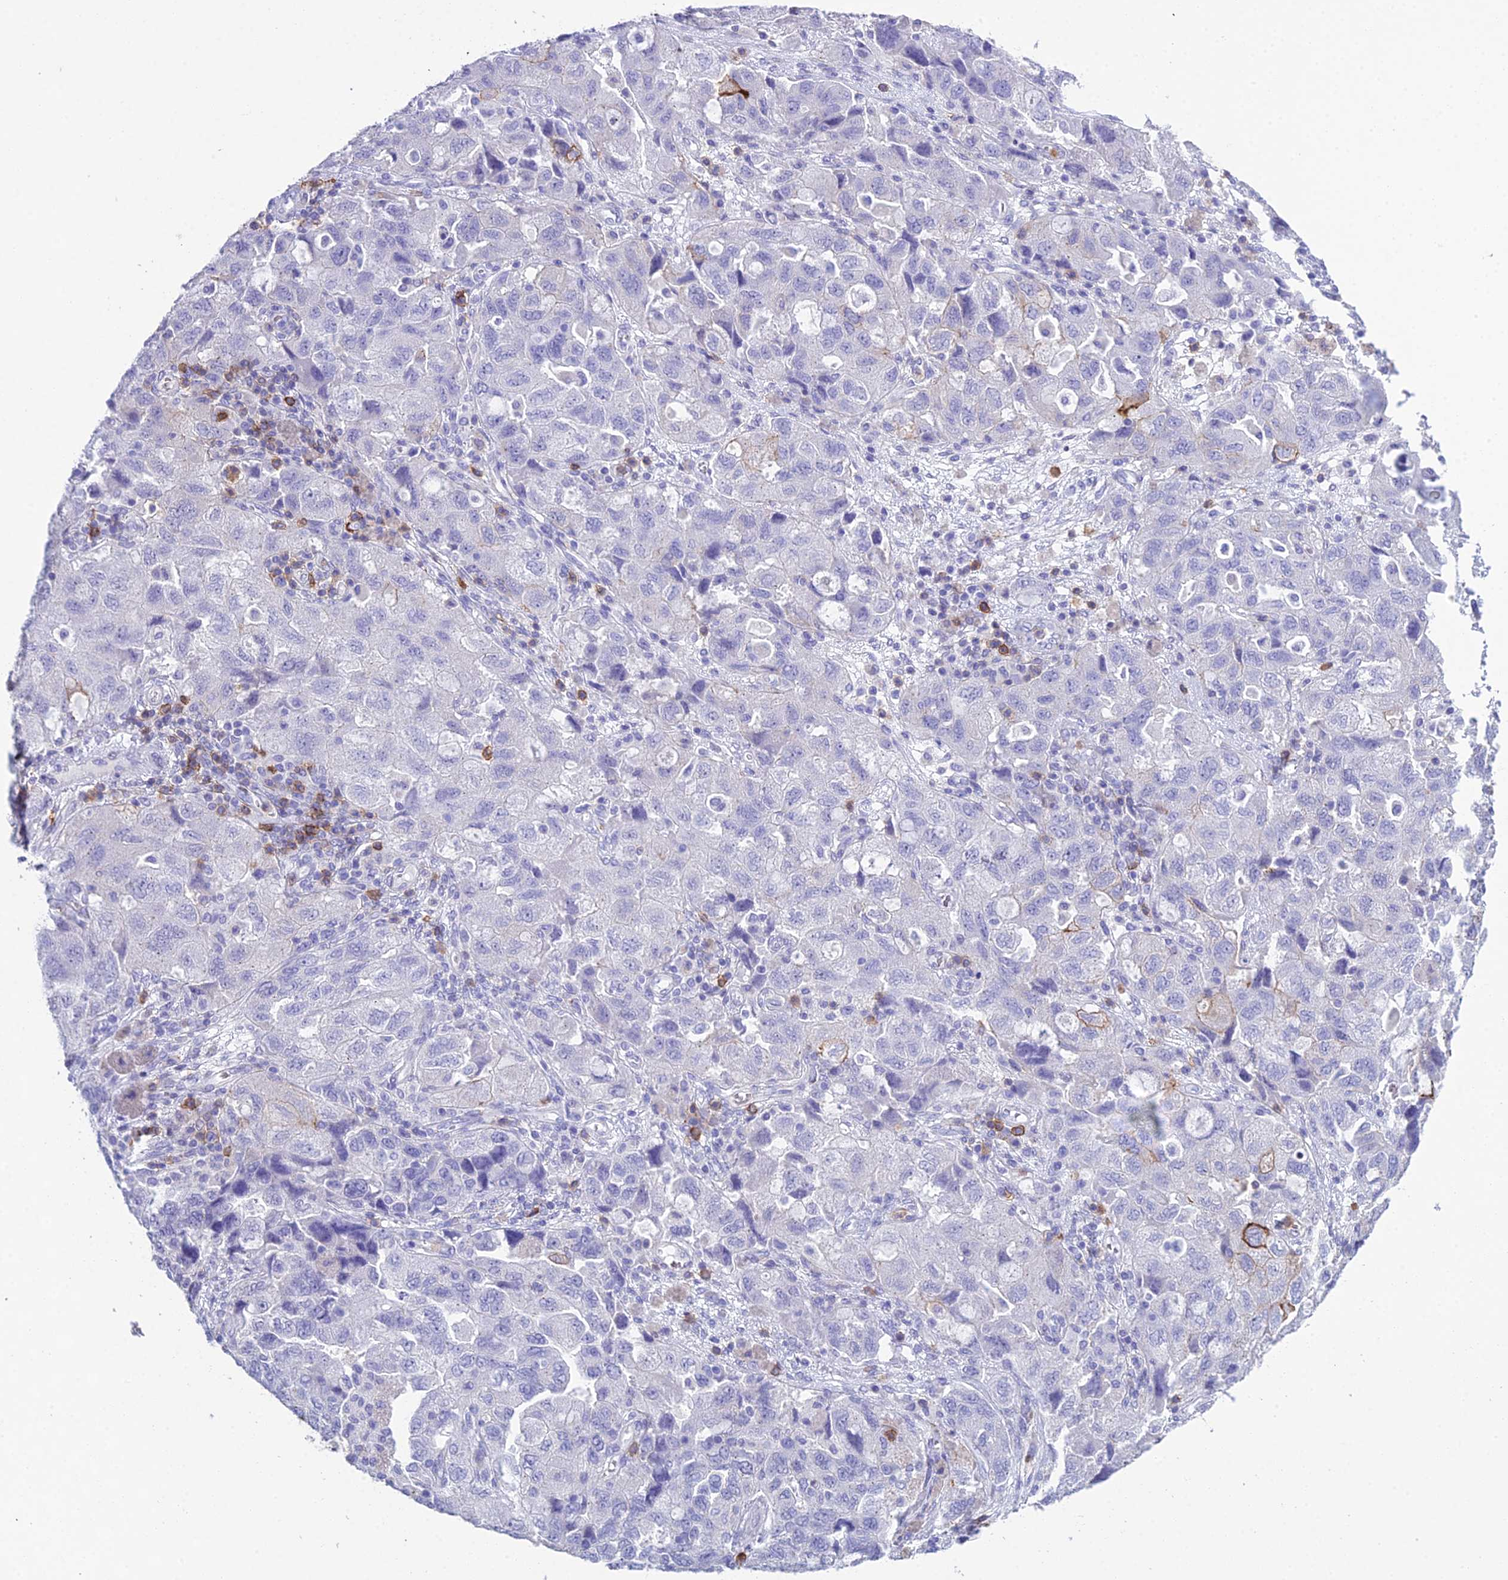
{"staining": {"intensity": "negative", "quantity": "none", "location": "none"}, "tissue": "ovarian cancer", "cell_type": "Tumor cells", "image_type": "cancer", "snomed": [{"axis": "morphology", "description": "Carcinoma, NOS"}, {"axis": "morphology", "description": "Cystadenocarcinoma, serous, NOS"}, {"axis": "topography", "description": "Ovary"}], "caption": "There is no significant positivity in tumor cells of ovarian cancer (carcinoma). (DAB IHC with hematoxylin counter stain).", "gene": "OR1Q1", "patient": {"sex": "female", "age": 69}}